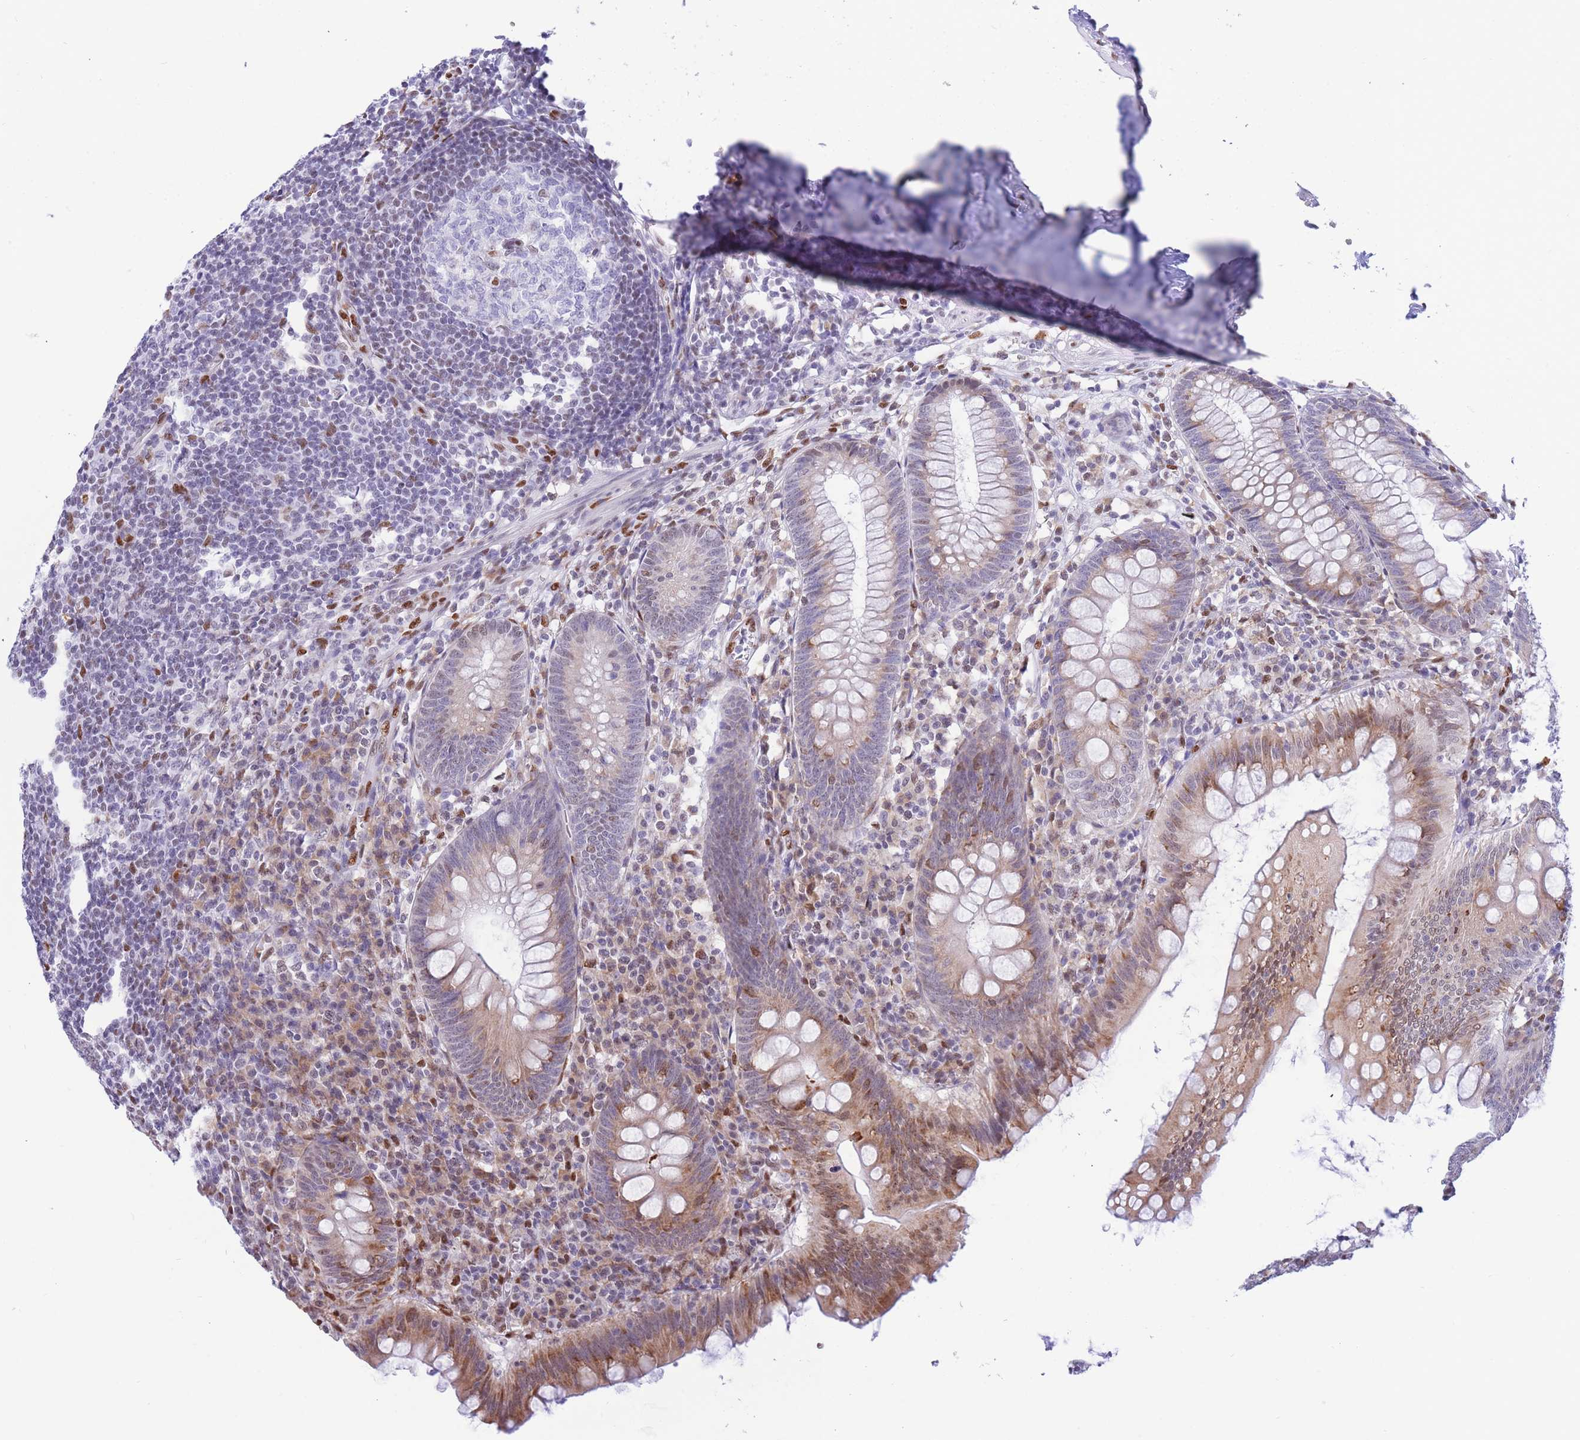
{"staining": {"intensity": "moderate", "quantity": "25%-75%", "location": "cytoplasmic/membranous,nuclear"}, "tissue": "appendix", "cell_type": "Glandular cells", "image_type": "normal", "snomed": [{"axis": "morphology", "description": "Normal tissue, NOS"}, {"axis": "topography", "description": "Appendix"}], "caption": "Glandular cells show medium levels of moderate cytoplasmic/membranous,nuclear expression in about 25%-75% of cells in normal human appendix. (DAB (3,3'-diaminobenzidine) IHC, brown staining for protein, blue staining for nuclei).", "gene": "FAM153A", "patient": {"sex": "male", "age": 56}}